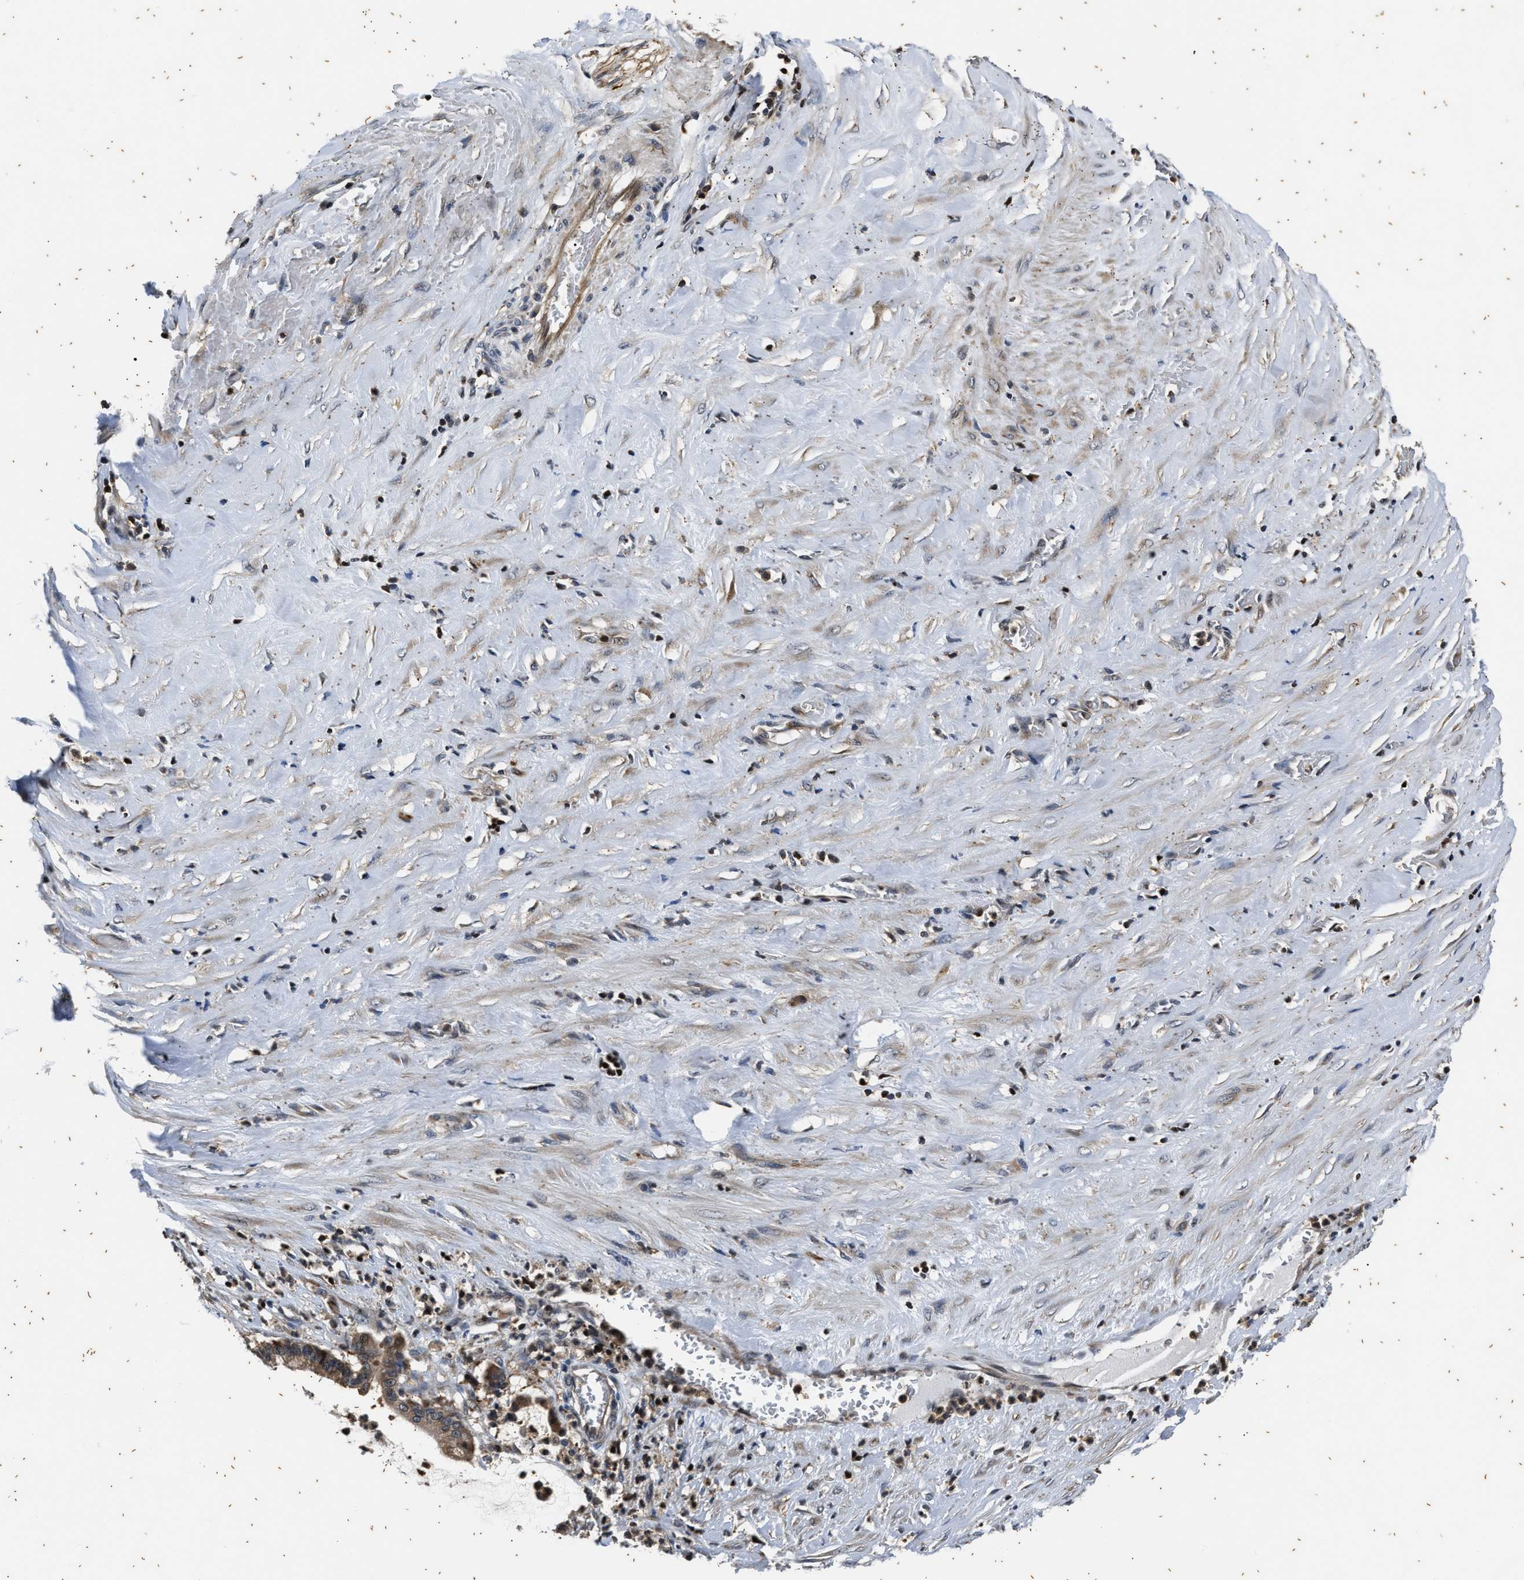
{"staining": {"intensity": "weak", "quantity": "25%-75%", "location": "cytoplasmic/membranous"}, "tissue": "pancreatic cancer", "cell_type": "Tumor cells", "image_type": "cancer", "snomed": [{"axis": "morphology", "description": "Adenocarcinoma, NOS"}, {"axis": "topography", "description": "Pancreas"}], "caption": "The histopathology image shows immunohistochemical staining of adenocarcinoma (pancreatic). There is weak cytoplasmic/membranous positivity is seen in approximately 25%-75% of tumor cells.", "gene": "PTPN7", "patient": {"sex": "male", "age": 41}}